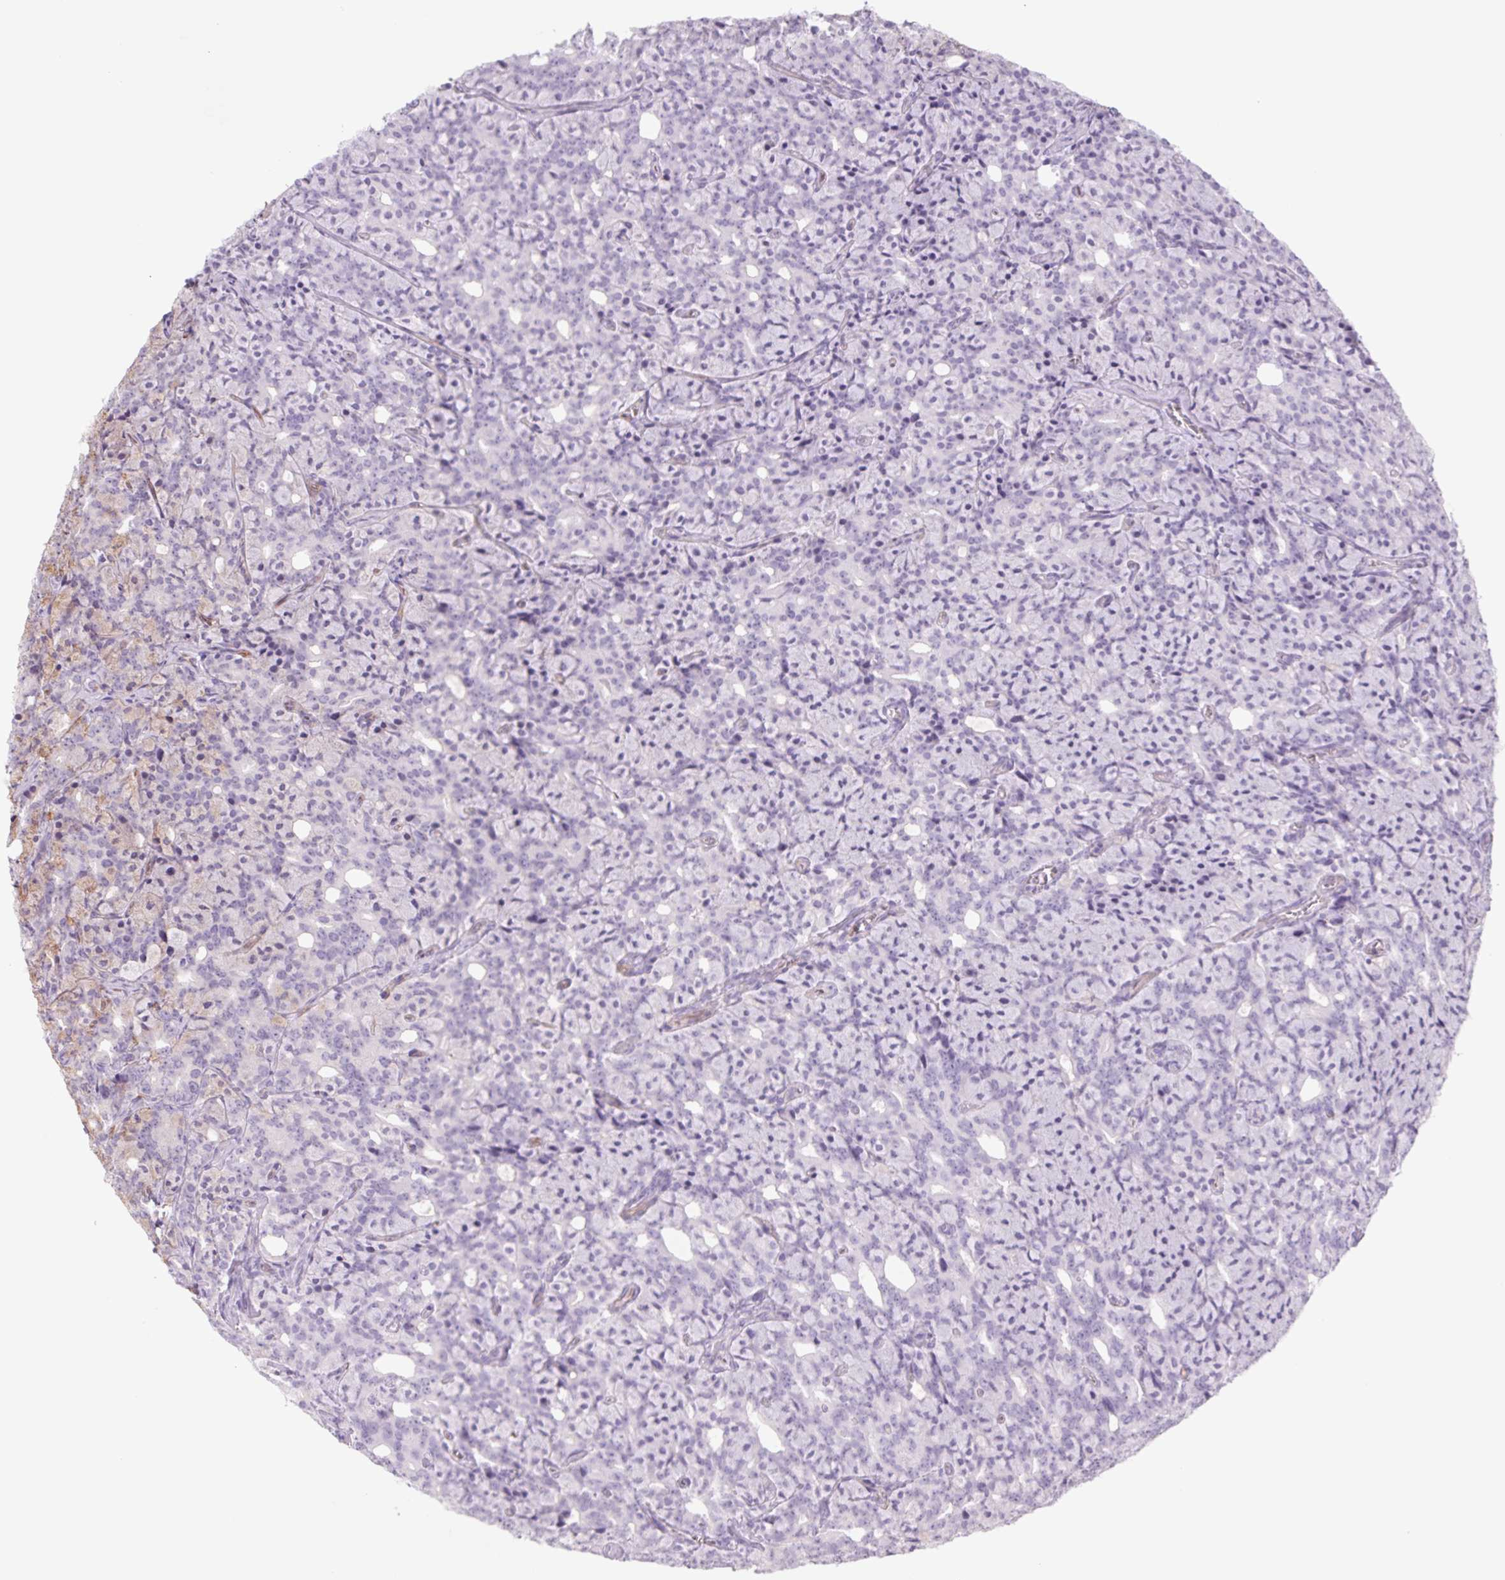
{"staining": {"intensity": "negative", "quantity": "none", "location": "none"}, "tissue": "prostate cancer", "cell_type": "Tumor cells", "image_type": "cancer", "snomed": [{"axis": "morphology", "description": "Adenocarcinoma, High grade"}, {"axis": "topography", "description": "Prostate"}], "caption": "There is no significant staining in tumor cells of prostate adenocarcinoma (high-grade).", "gene": "MS4A13", "patient": {"sex": "male", "age": 84}}